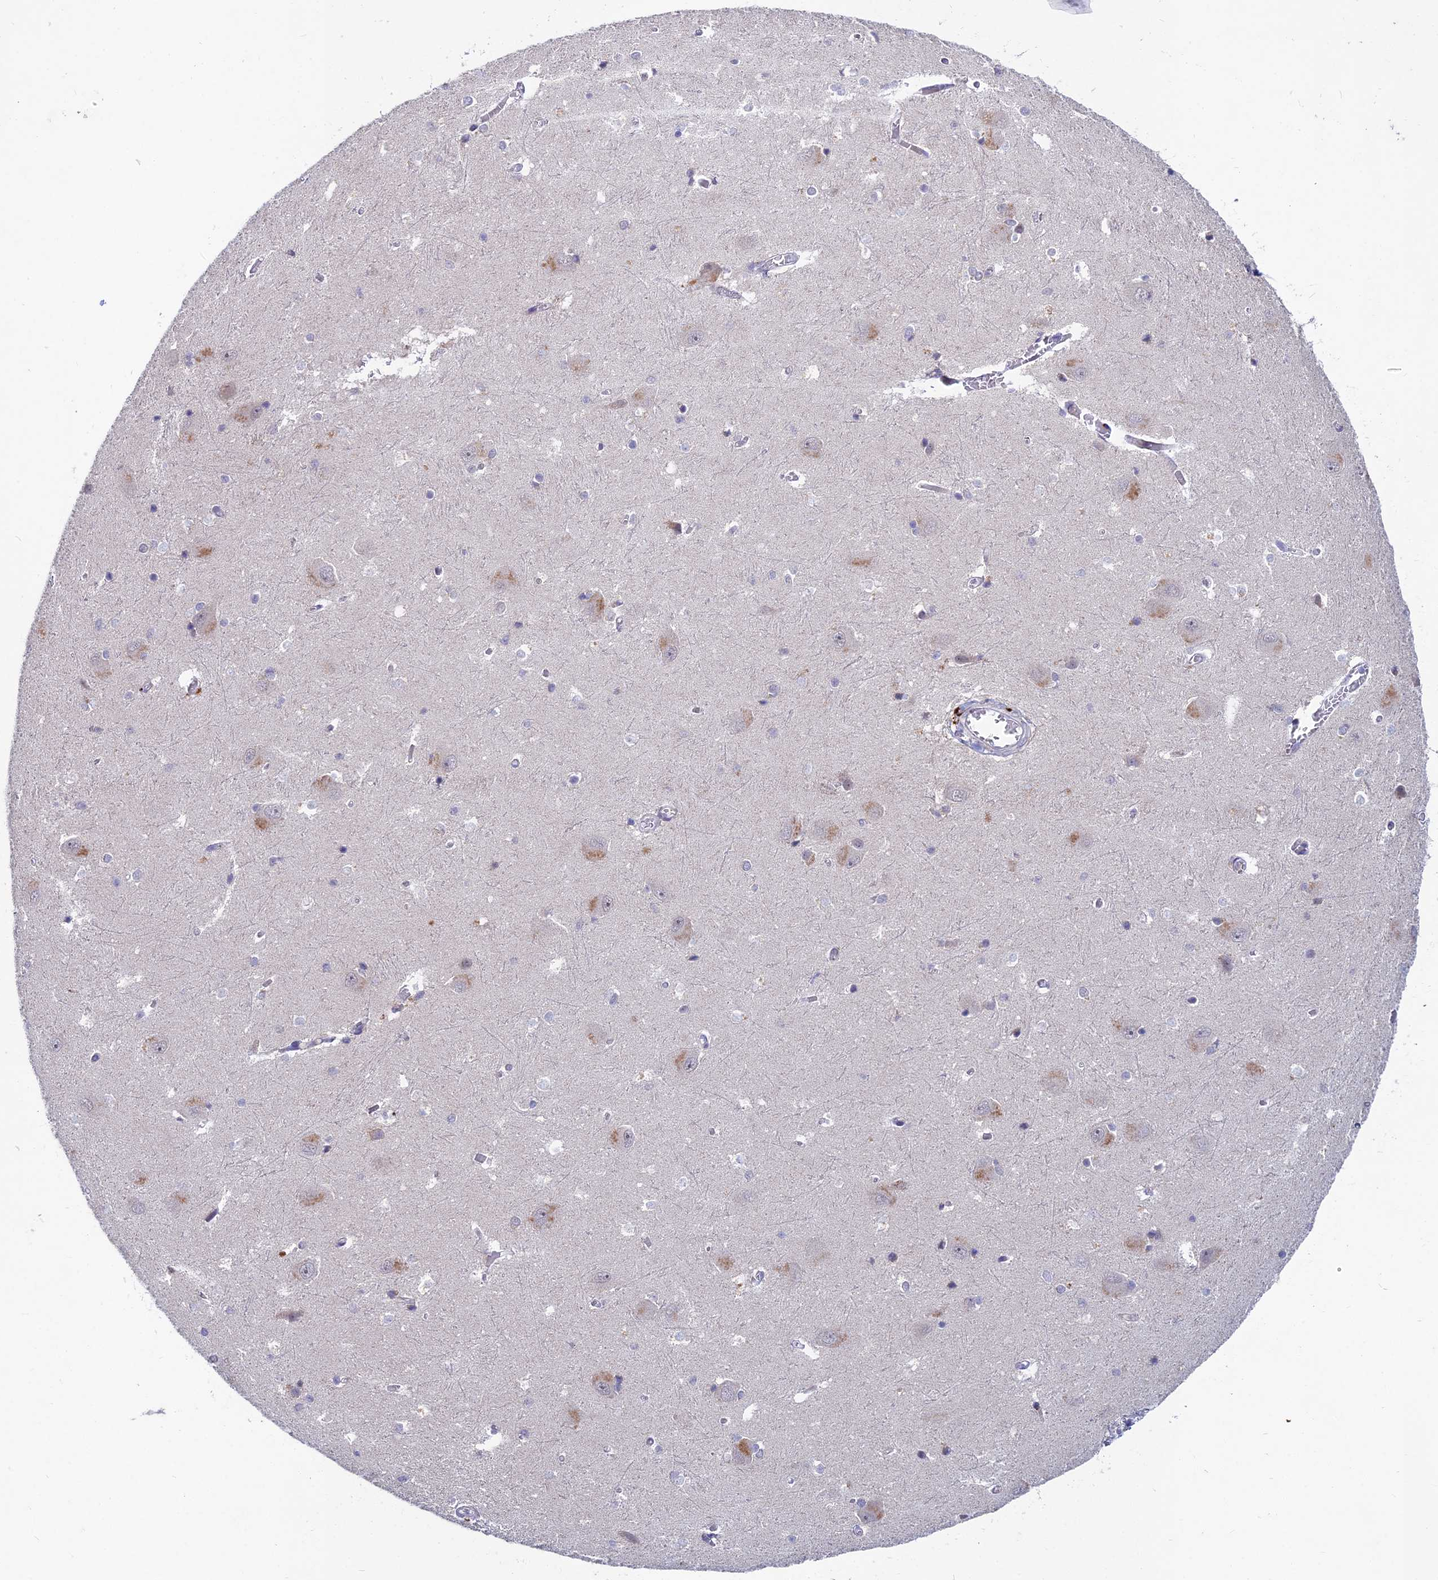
{"staining": {"intensity": "negative", "quantity": "none", "location": "none"}, "tissue": "caudate", "cell_type": "Glial cells", "image_type": "normal", "snomed": [{"axis": "morphology", "description": "Normal tissue, NOS"}, {"axis": "topography", "description": "Lateral ventricle wall"}], "caption": "The immunohistochemistry micrograph has no significant expression in glial cells of caudate. The staining is performed using DAB (3,3'-diaminobenzidine) brown chromogen with nuclei counter-stained in using hematoxylin.", "gene": "WDR43", "patient": {"sex": "male", "age": 37}}